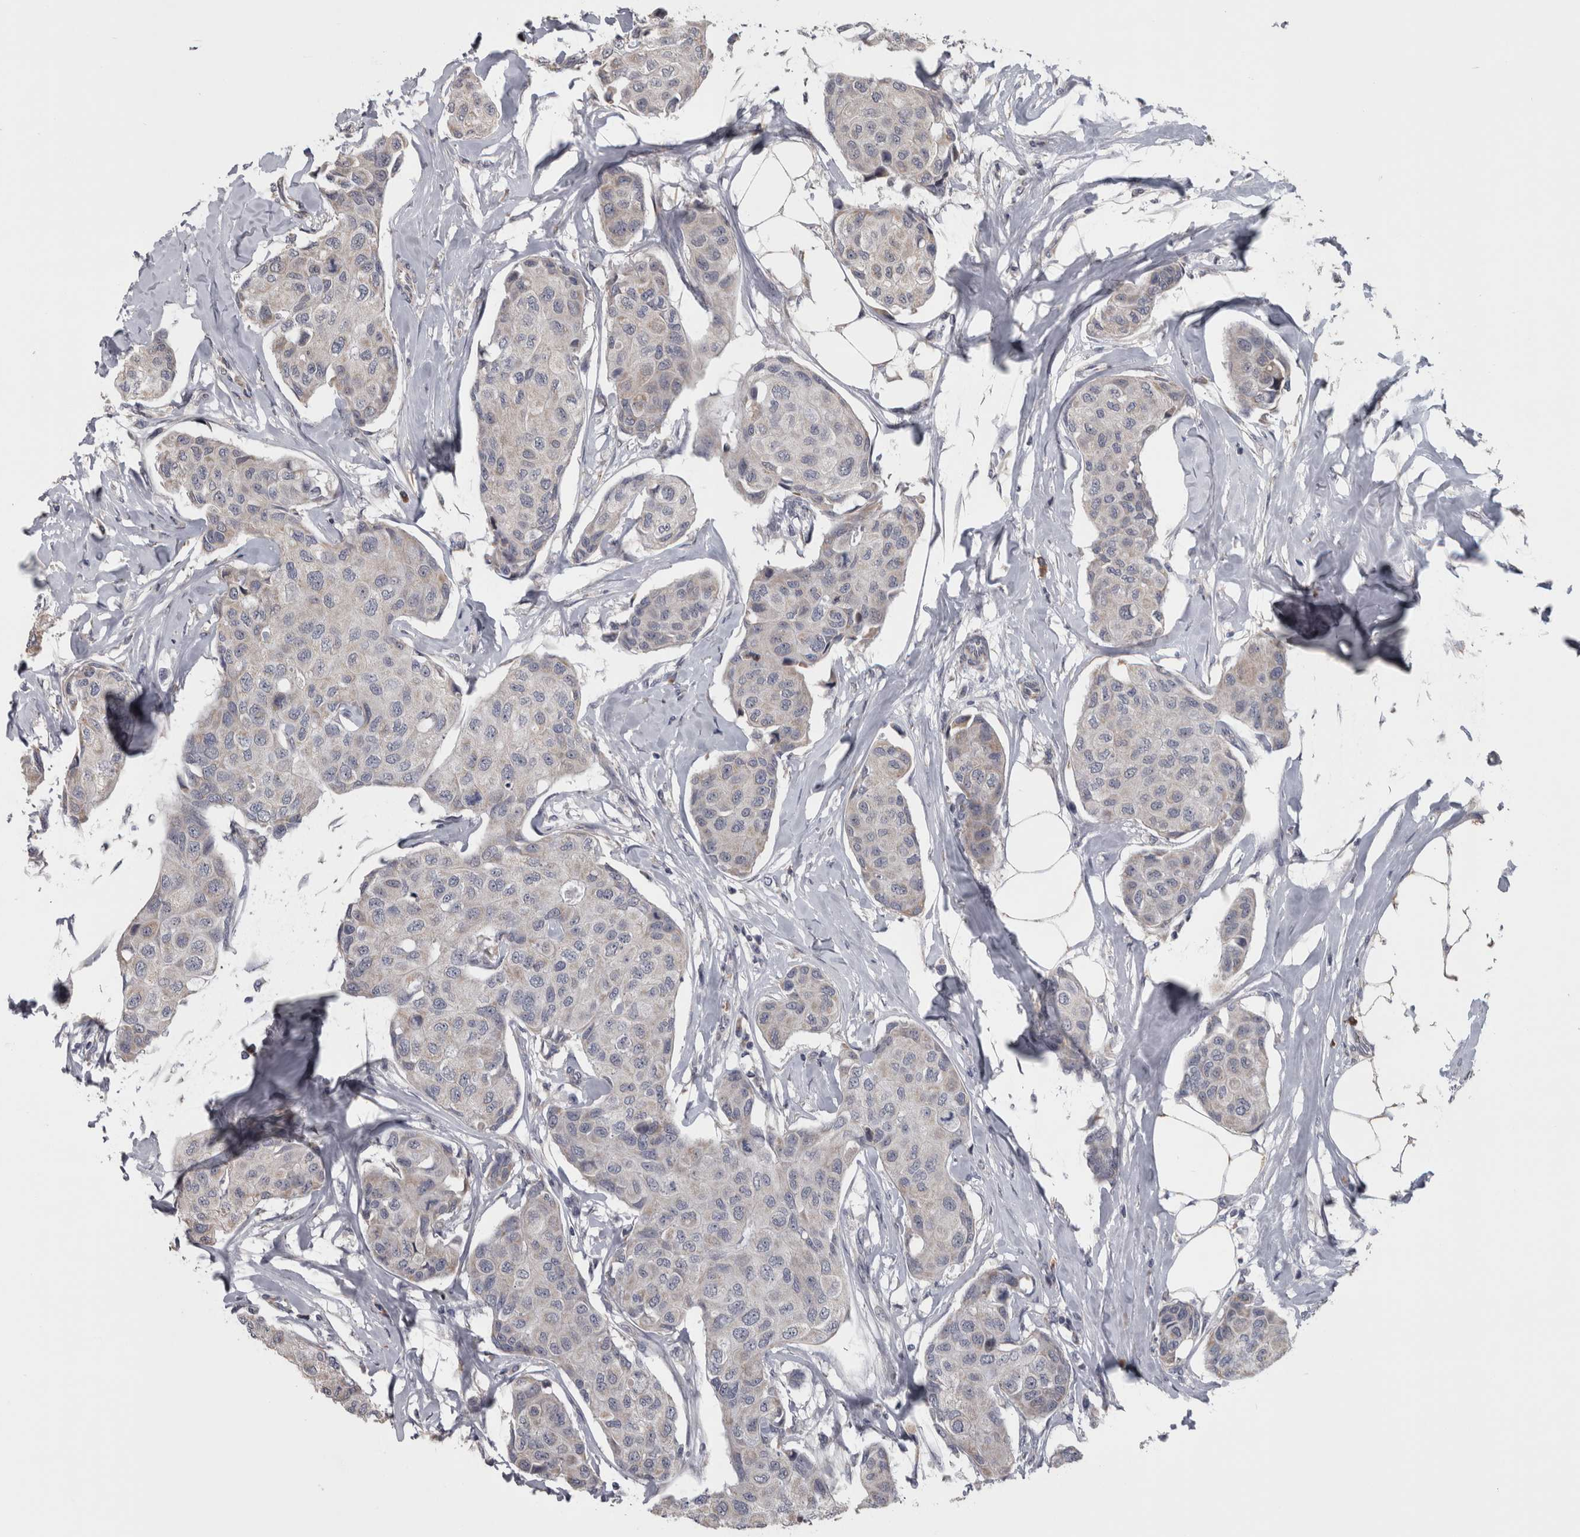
{"staining": {"intensity": "negative", "quantity": "none", "location": "none"}, "tissue": "breast cancer", "cell_type": "Tumor cells", "image_type": "cancer", "snomed": [{"axis": "morphology", "description": "Duct carcinoma"}, {"axis": "topography", "description": "Breast"}], "caption": "Immunohistochemistry of invasive ductal carcinoma (breast) exhibits no expression in tumor cells.", "gene": "DBT", "patient": {"sex": "female", "age": 80}}